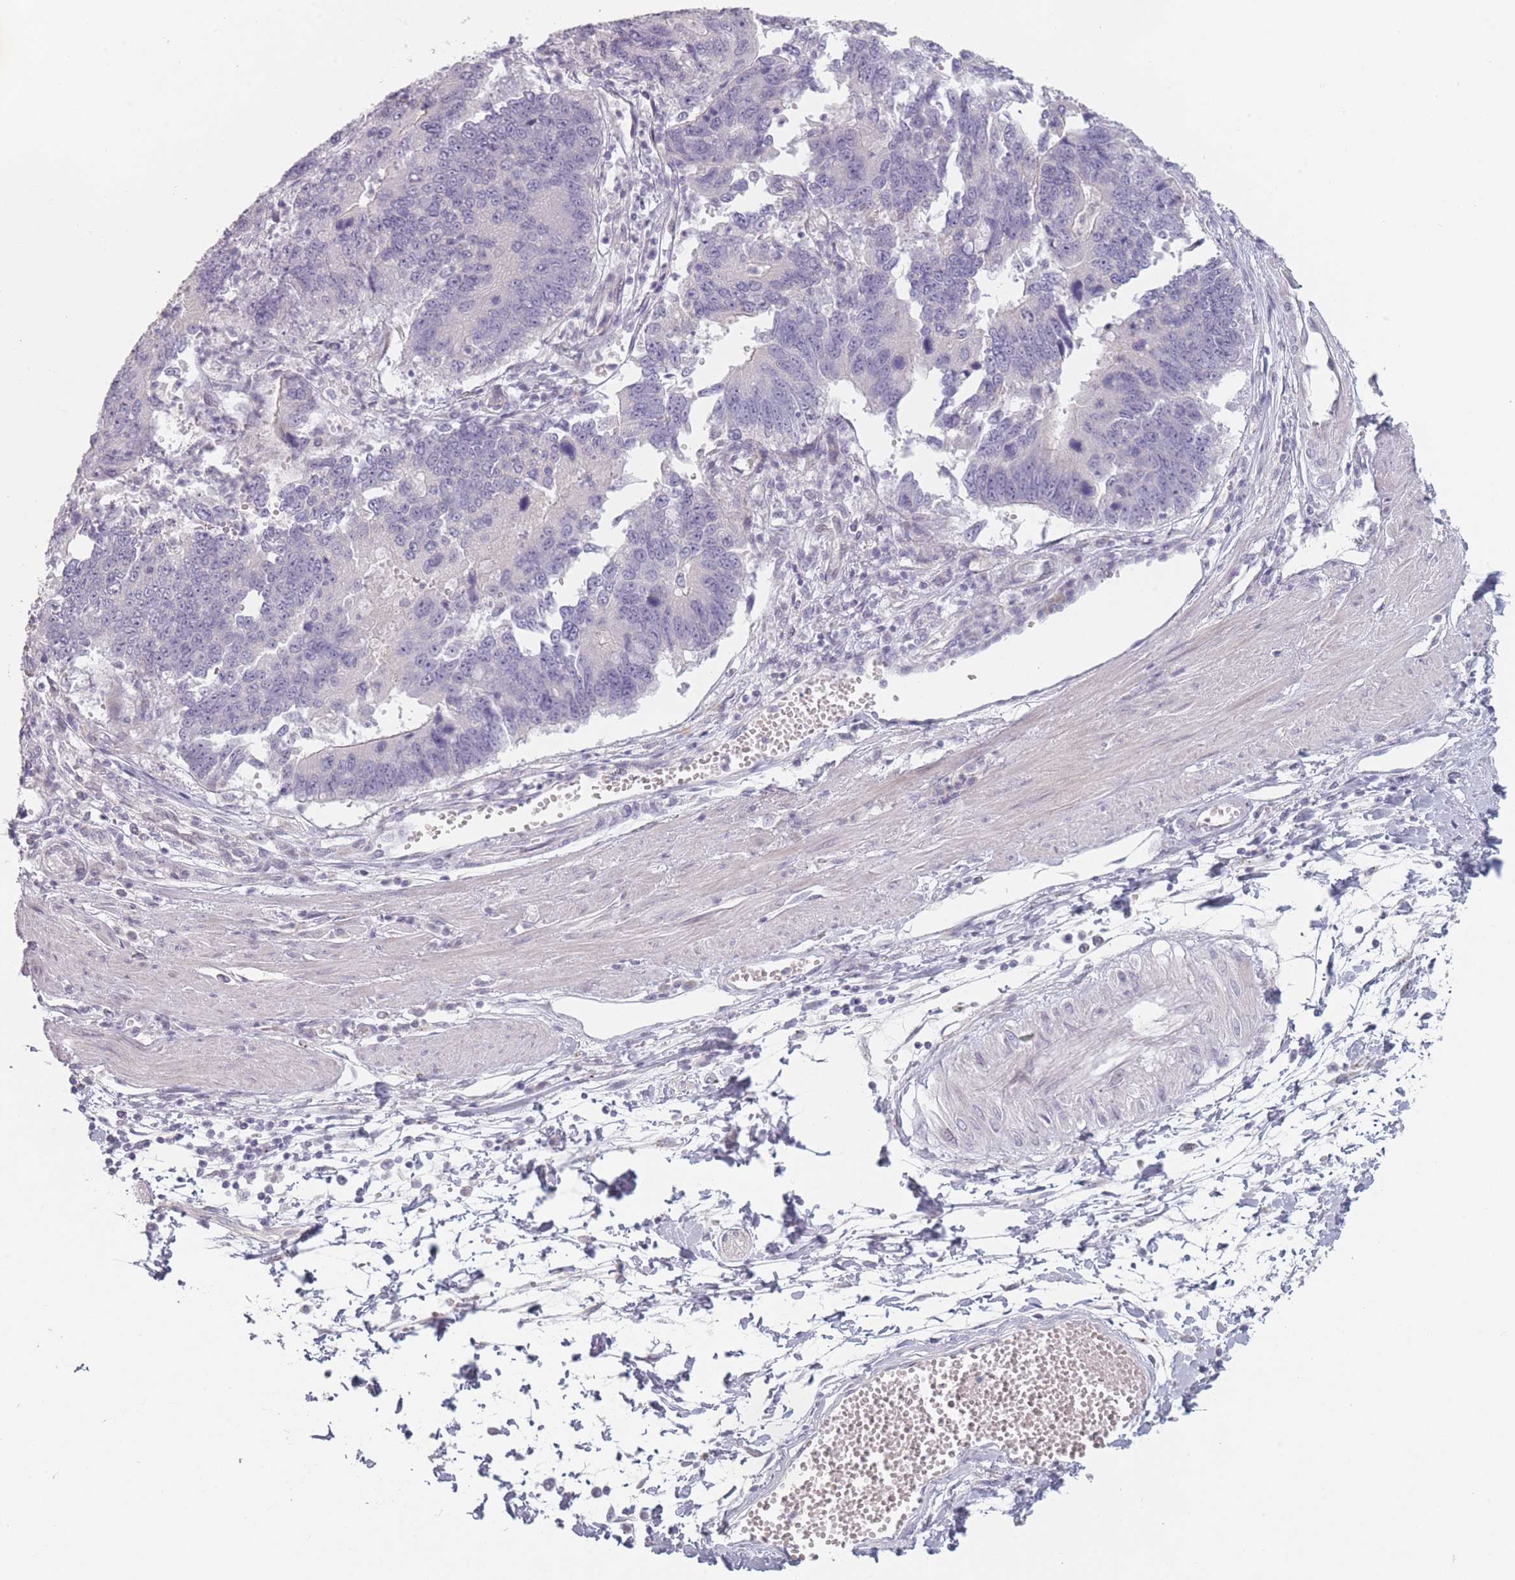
{"staining": {"intensity": "negative", "quantity": "none", "location": "none"}, "tissue": "stomach cancer", "cell_type": "Tumor cells", "image_type": "cancer", "snomed": [{"axis": "morphology", "description": "Adenocarcinoma, NOS"}, {"axis": "topography", "description": "Stomach"}], "caption": "IHC image of neoplastic tissue: adenocarcinoma (stomach) stained with DAB (3,3'-diaminobenzidine) reveals no significant protein staining in tumor cells.", "gene": "RASL10B", "patient": {"sex": "male", "age": 59}}